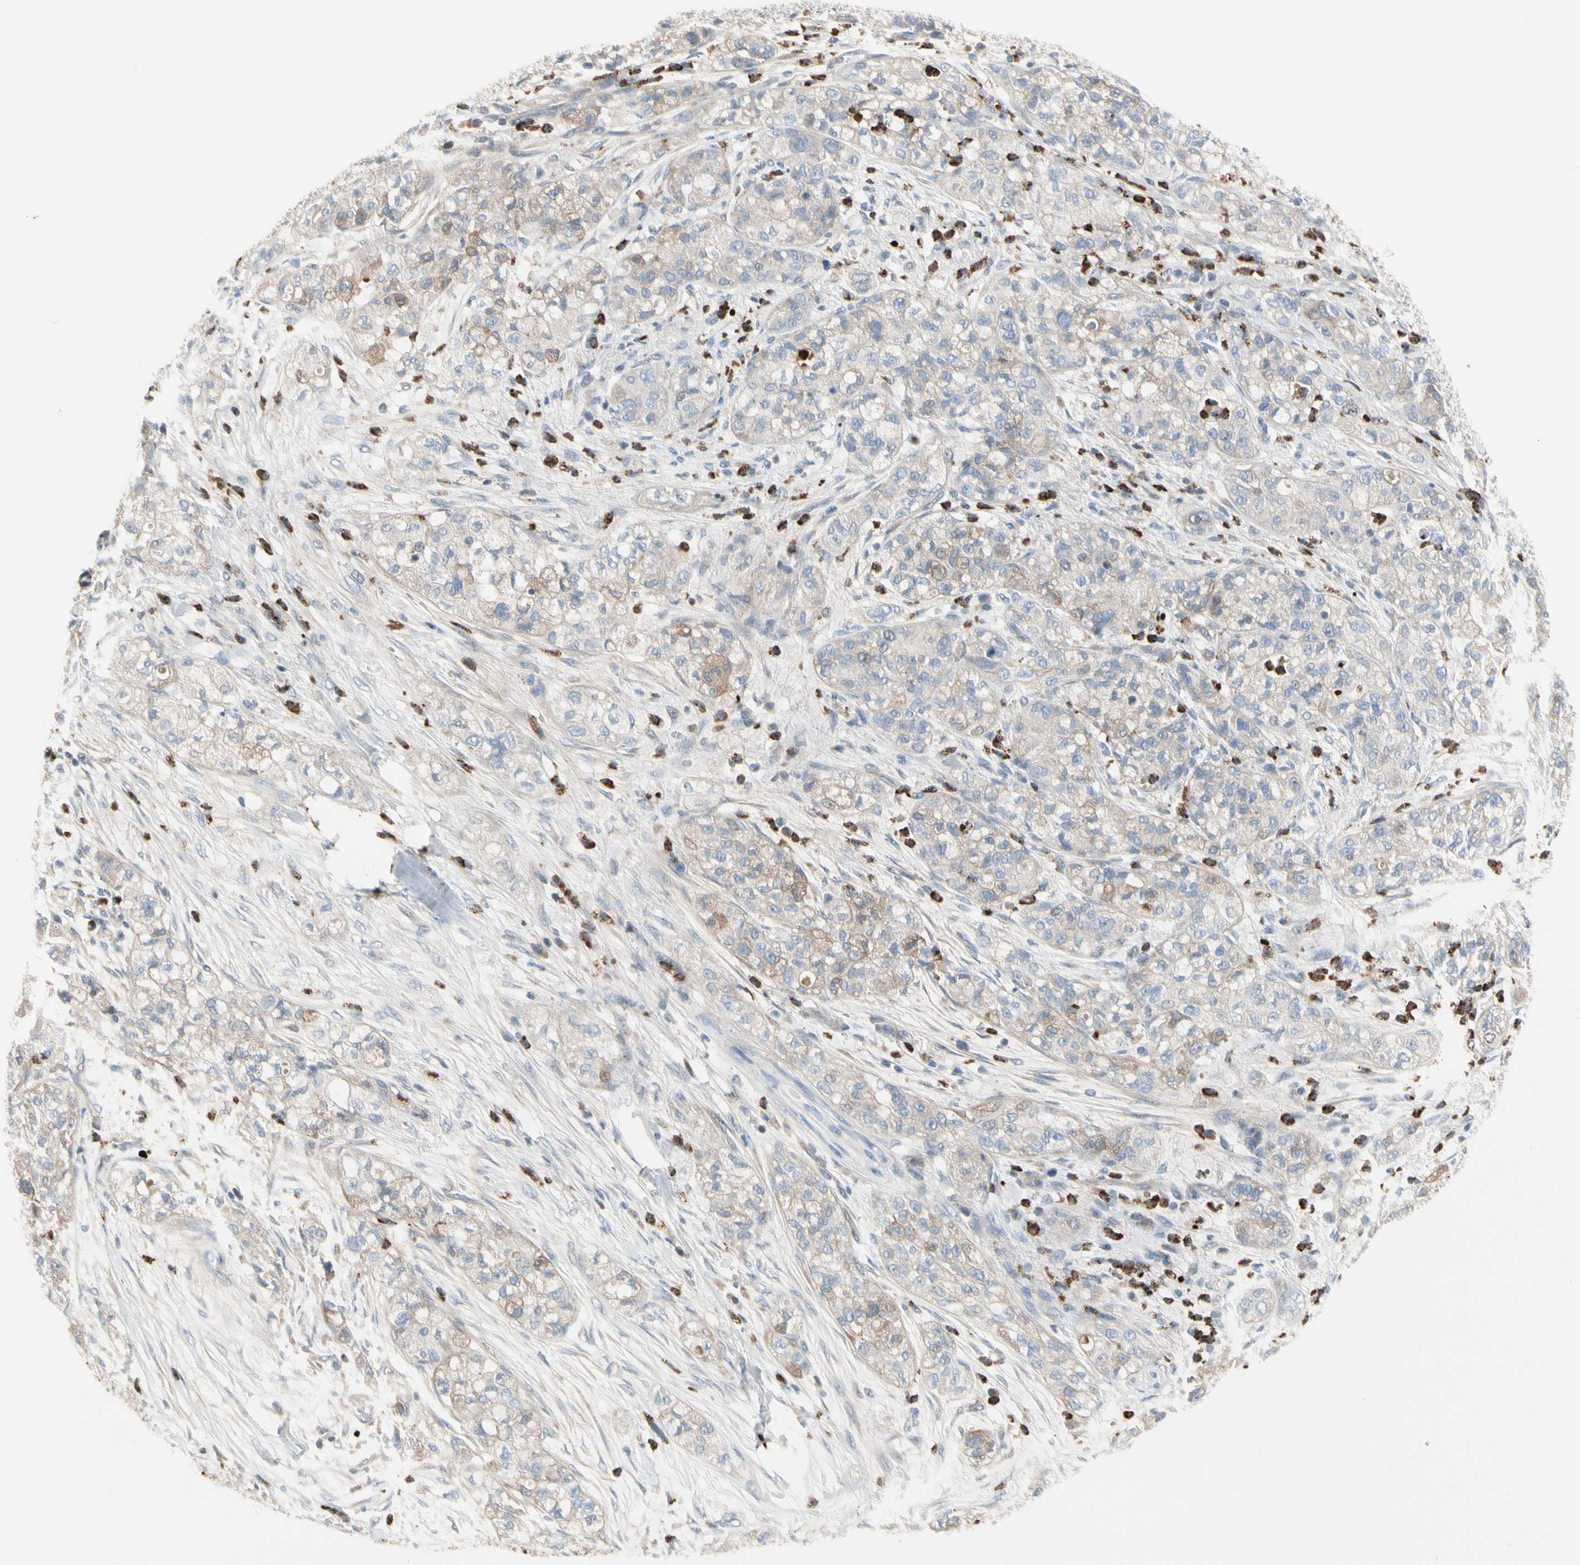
{"staining": {"intensity": "weak", "quantity": "<25%", "location": "cytoplasmic/membranous"}, "tissue": "pancreatic cancer", "cell_type": "Tumor cells", "image_type": "cancer", "snomed": [{"axis": "morphology", "description": "Adenocarcinoma, NOS"}, {"axis": "topography", "description": "Pancreas"}], "caption": "Immunohistochemical staining of pancreatic cancer (adenocarcinoma) shows no significant positivity in tumor cells.", "gene": "HJURP", "patient": {"sex": "female", "age": 78}}